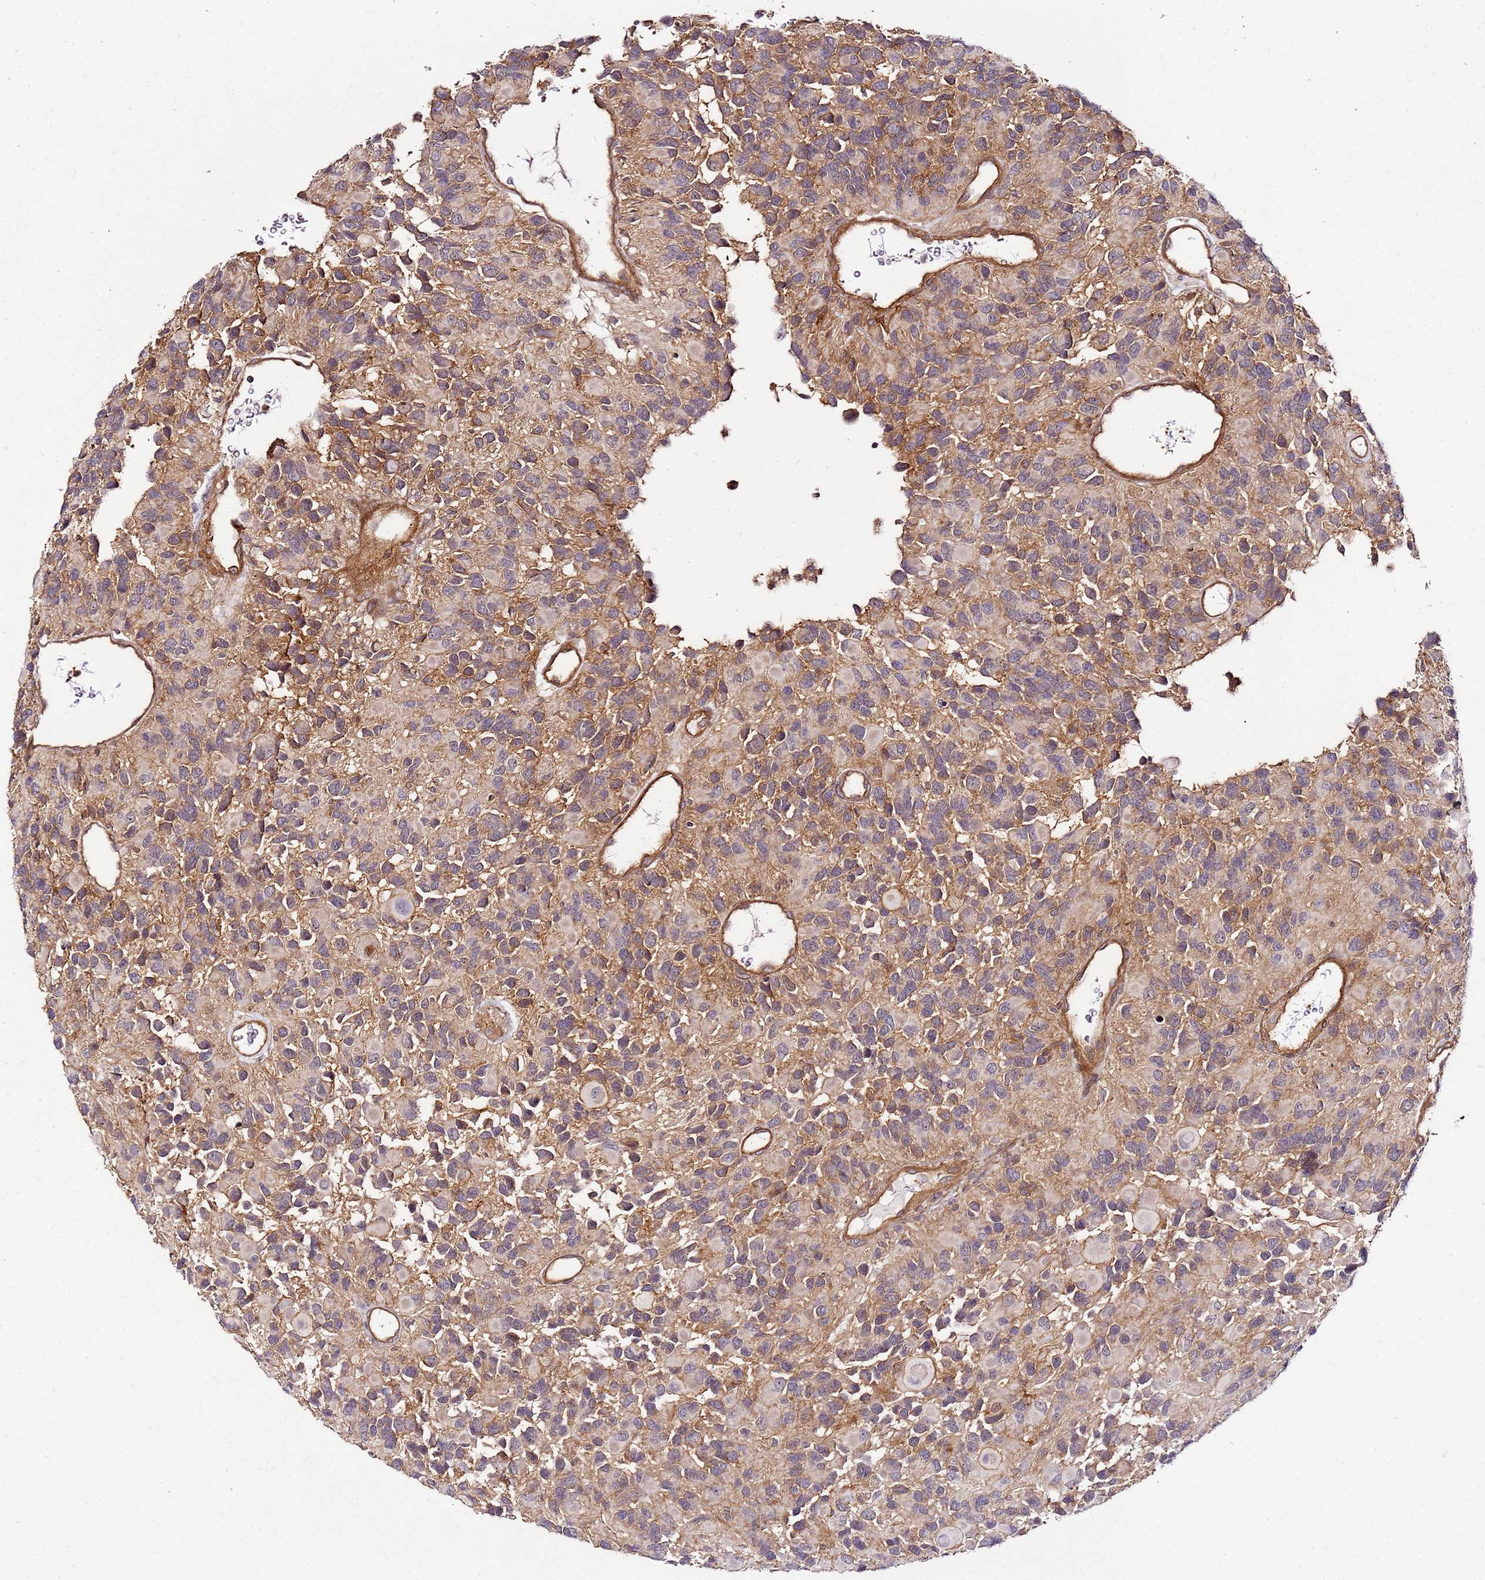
{"staining": {"intensity": "weak", "quantity": "25%-75%", "location": "cytoplasmic/membranous"}, "tissue": "glioma", "cell_type": "Tumor cells", "image_type": "cancer", "snomed": [{"axis": "morphology", "description": "Glioma, malignant, High grade"}, {"axis": "topography", "description": "Brain"}], "caption": "A brown stain labels weak cytoplasmic/membranous positivity of a protein in human malignant high-grade glioma tumor cells.", "gene": "CCNYL1", "patient": {"sex": "male", "age": 77}}